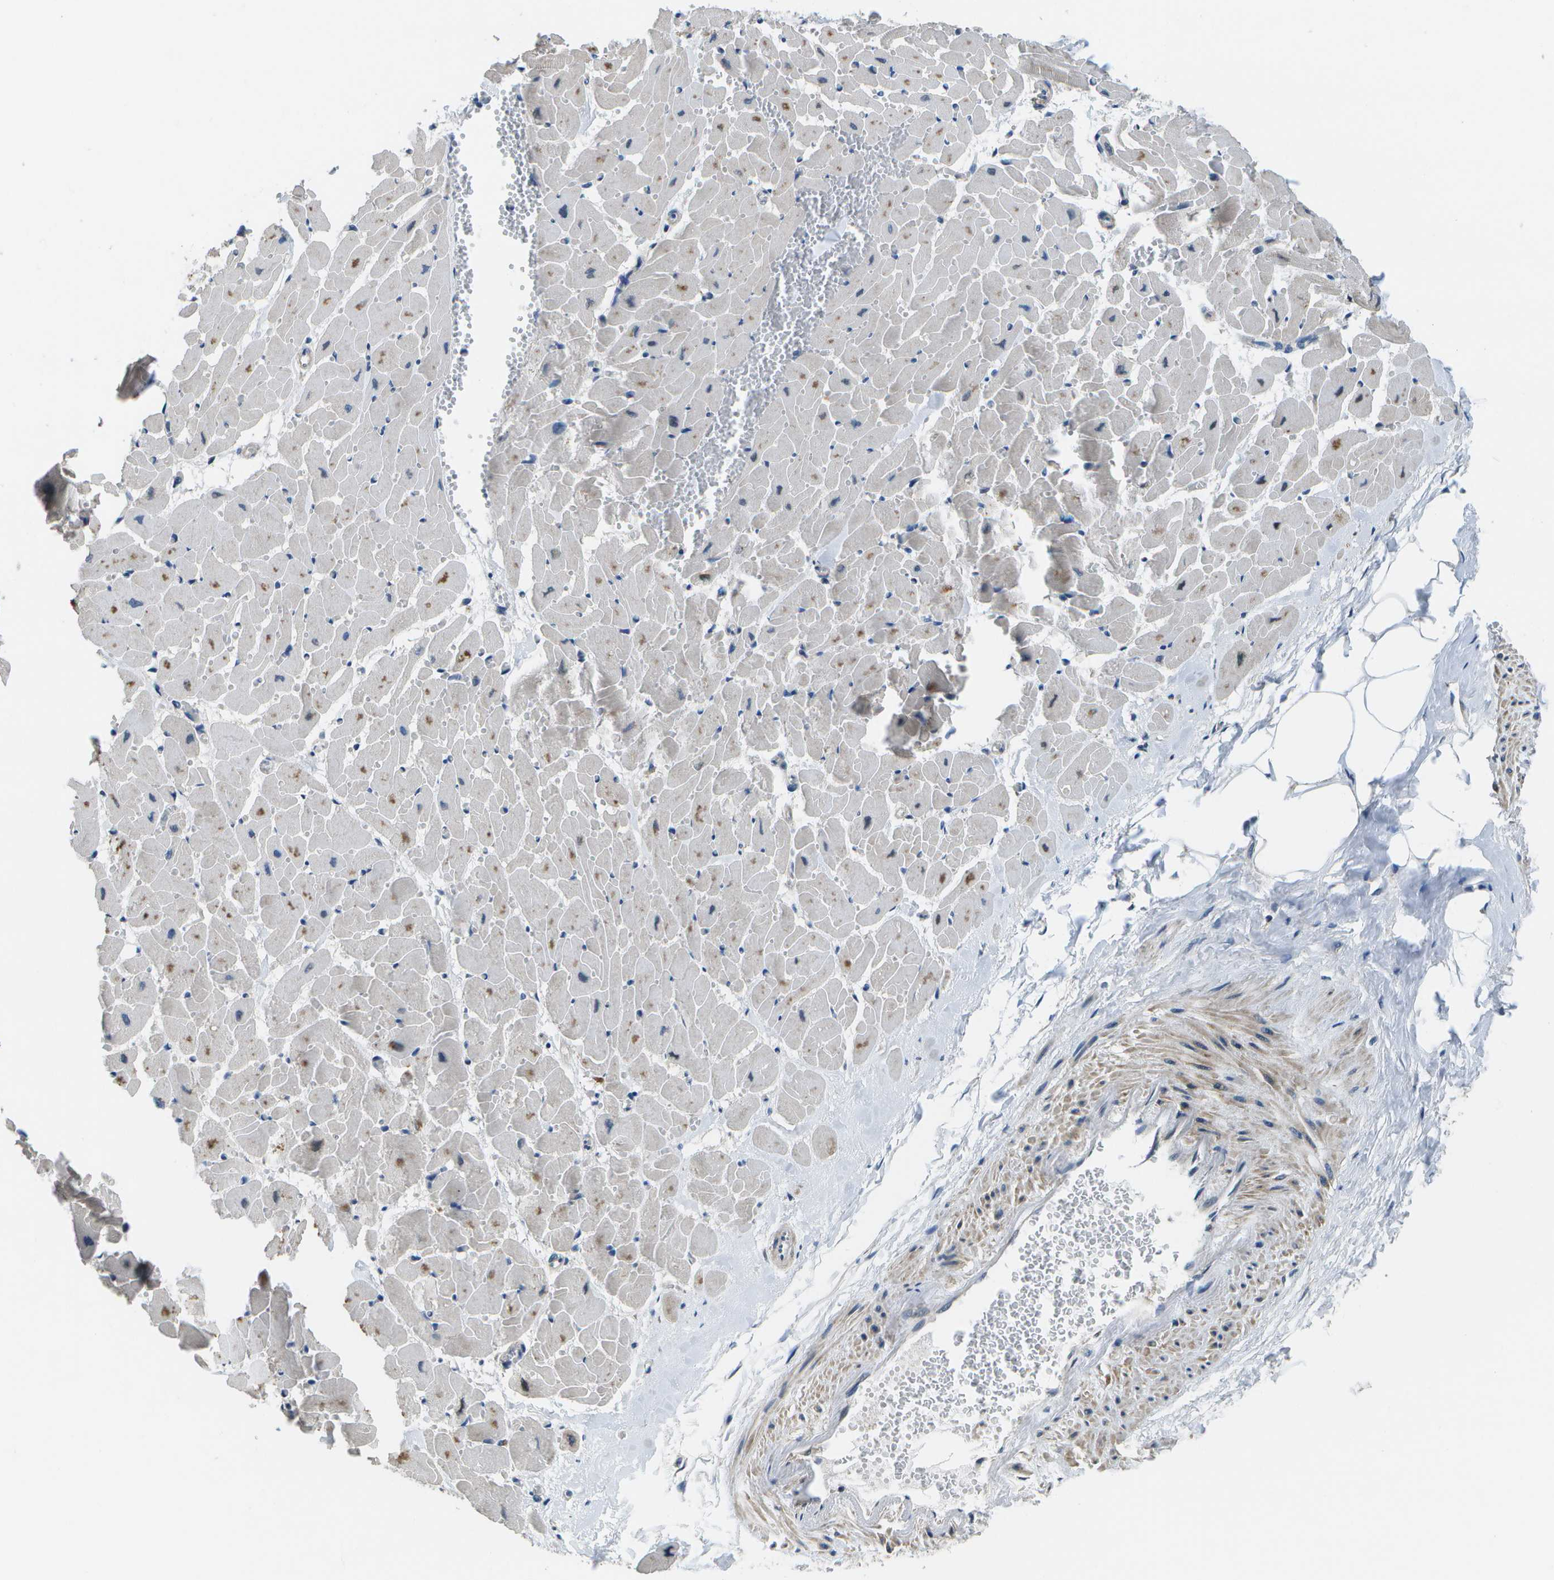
{"staining": {"intensity": "weak", "quantity": "<25%", "location": "cytoplasmic/membranous"}, "tissue": "heart muscle", "cell_type": "Cardiomyocytes", "image_type": "normal", "snomed": [{"axis": "morphology", "description": "Normal tissue, NOS"}, {"axis": "topography", "description": "Heart"}], "caption": "A high-resolution micrograph shows immunohistochemistry (IHC) staining of benign heart muscle, which reveals no significant expression in cardiomyocytes.", "gene": "P3H1", "patient": {"sex": "female", "age": 19}}